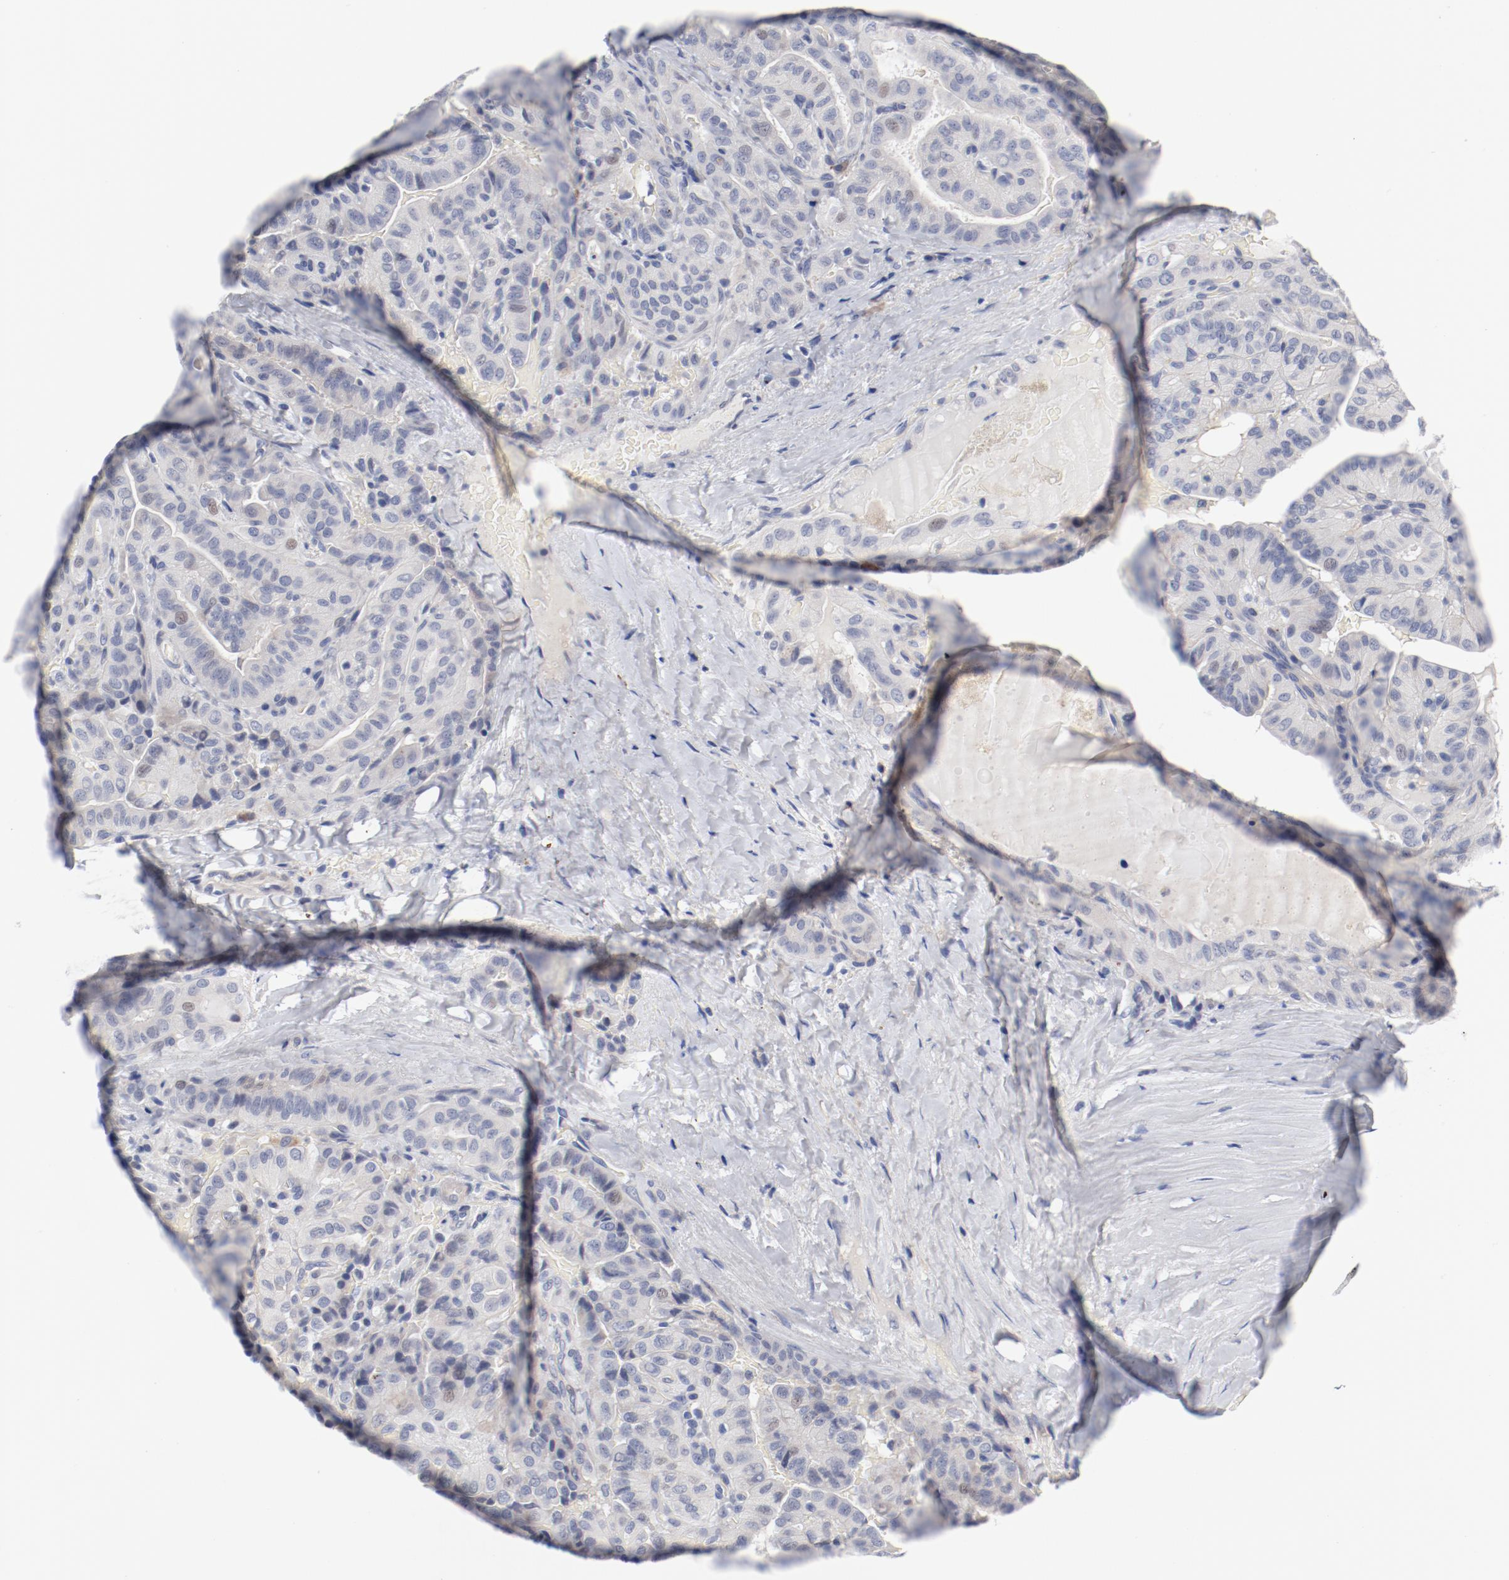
{"staining": {"intensity": "negative", "quantity": "none", "location": "none"}, "tissue": "thyroid cancer", "cell_type": "Tumor cells", "image_type": "cancer", "snomed": [{"axis": "morphology", "description": "Papillary adenocarcinoma, NOS"}, {"axis": "topography", "description": "Thyroid gland"}], "caption": "This is an immunohistochemistry image of human thyroid cancer. There is no positivity in tumor cells.", "gene": "KCNK13", "patient": {"sex": "male", "age": 77}}